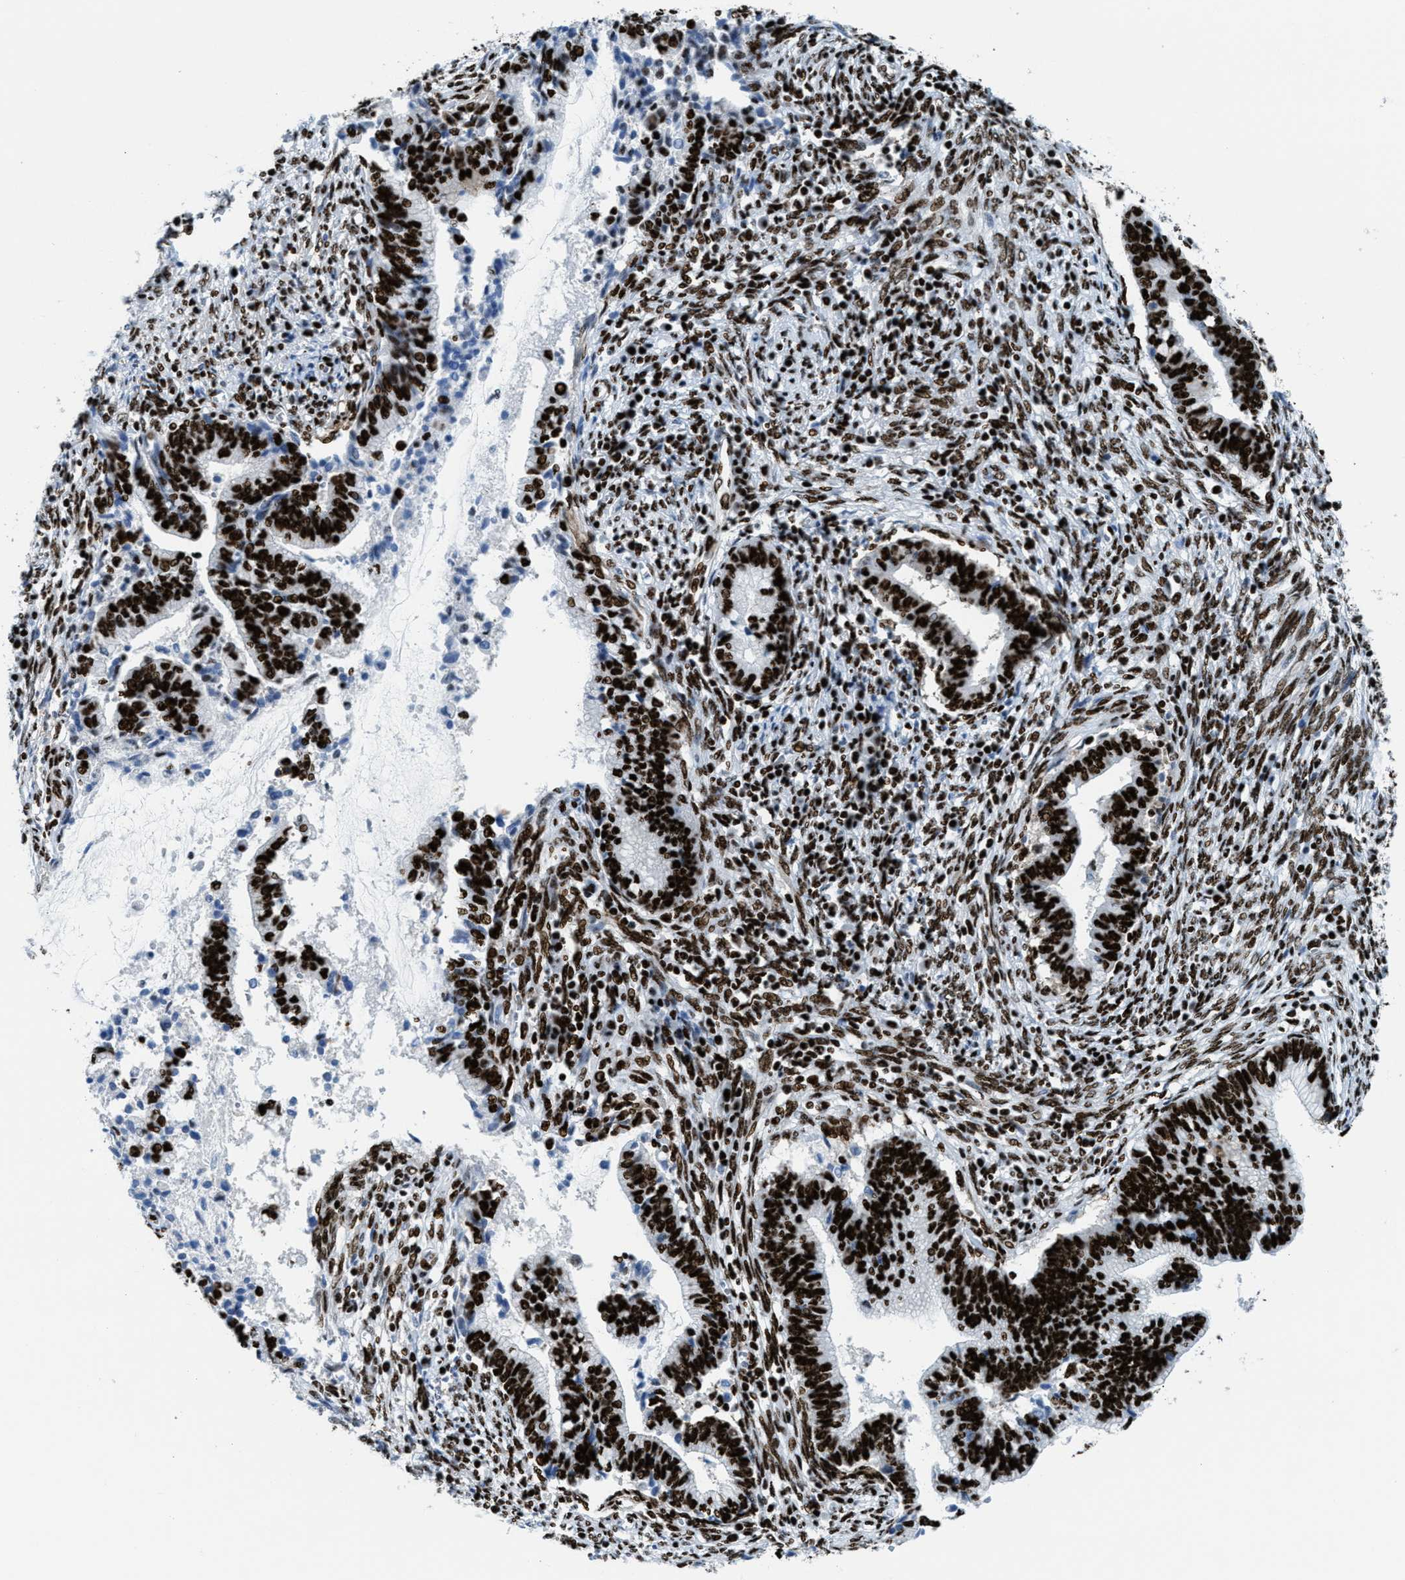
{"staining": {"intensity": "strong", "quantity": ">75%", "location": "nuclear"}, "tissue": "cervical cancer", "cell_type": "Tumor cells", "image_type": "cancer", "snomed": [{"axis": "morphology", "description": "Adenocarcinoma, NOS"}, {"axis": "topography", "description": "Cervix"}], "caption": "IHC (DAB) staining of cervical cancer (adenocarcinoma) shows strong nuclear protein staining in about >75% of tumor cells.", "gene": "NONO", "patient": {"sex": "female", "age": 44}}